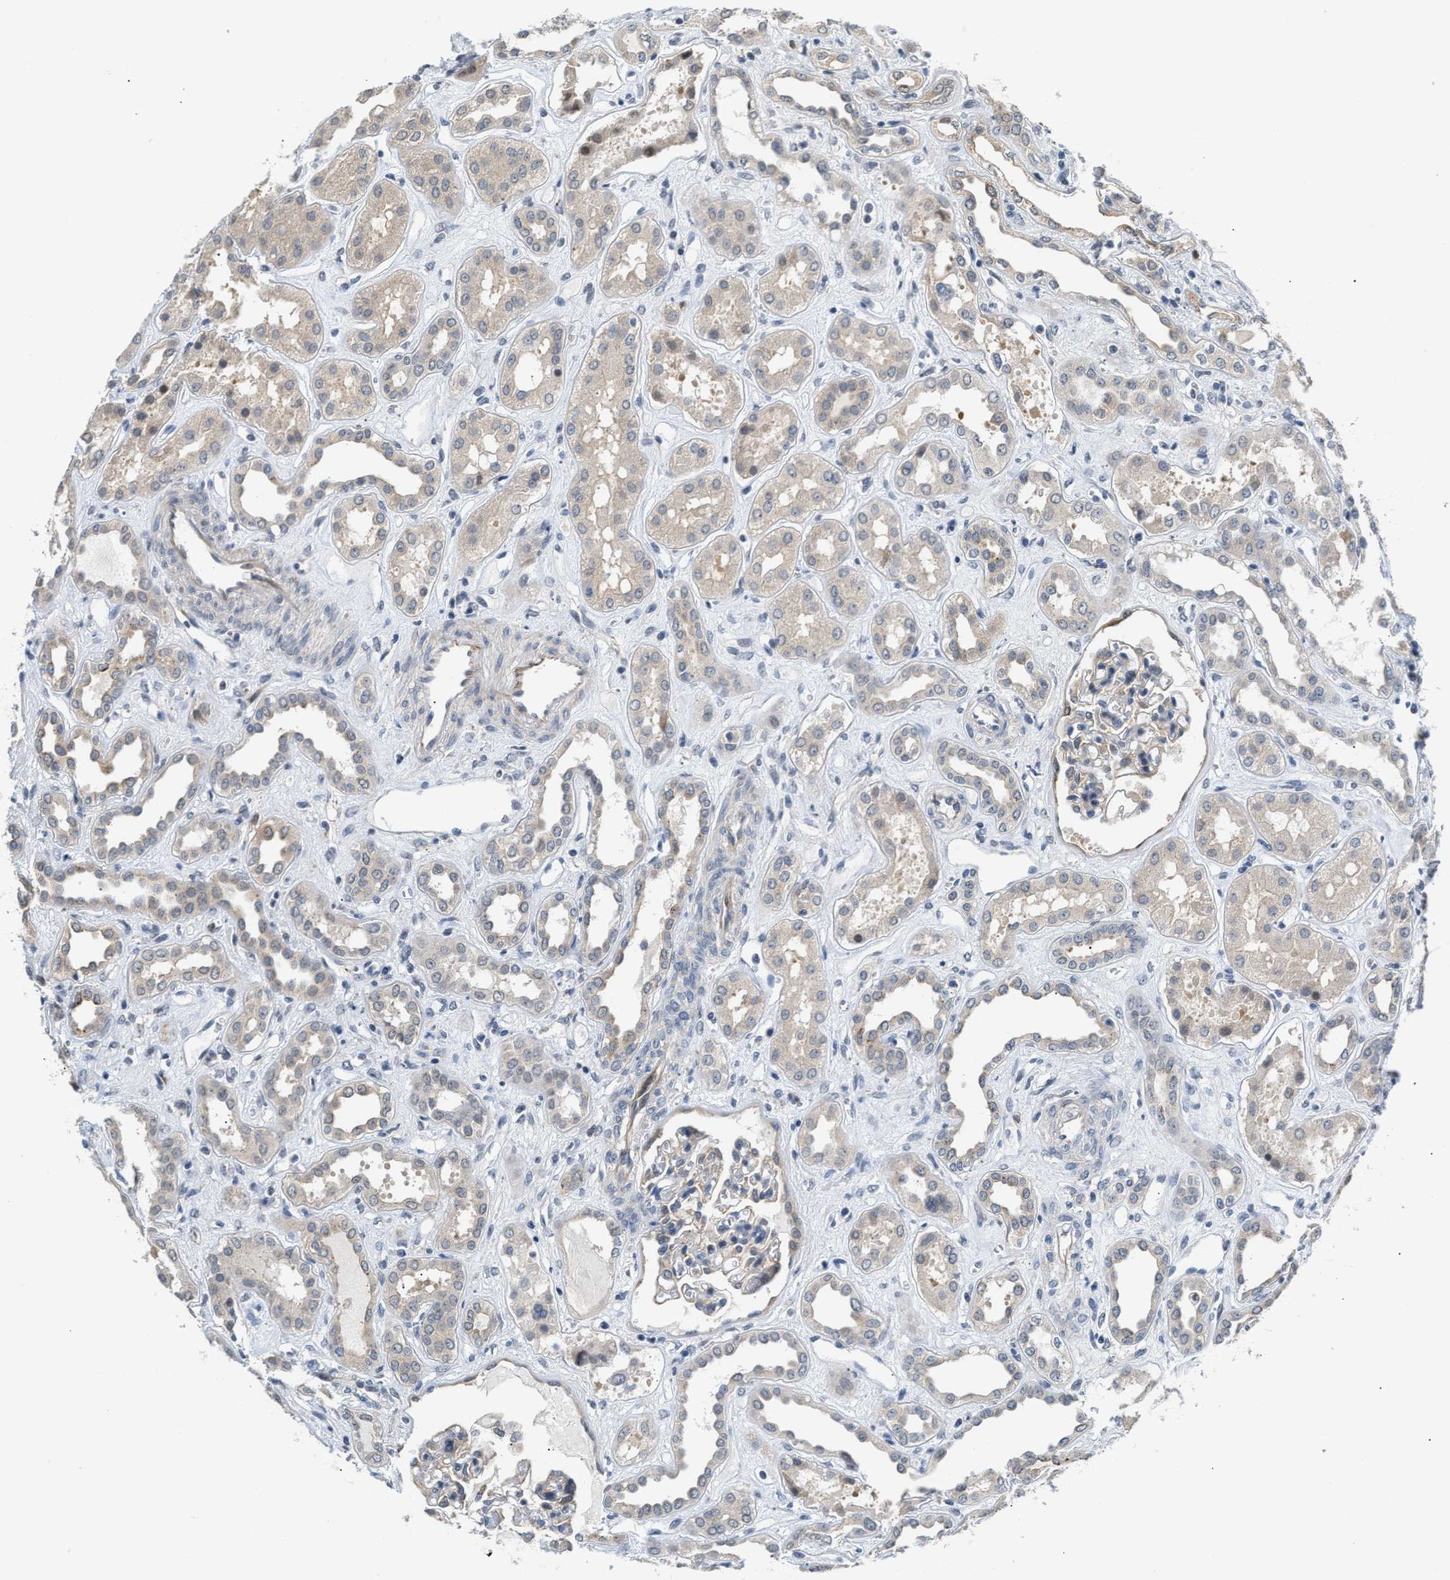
{"staining": {"intensity": "negative", "quantity": "none", "location": "none"}, "tissue": "kidney", "cell_type": "Cells in glomeruli", "image_type": "normal", "snomed": [{"axis": "morphology", "description": "Normal tissue, NOS"}, {"axis": "topography", "description": "Kidney"}], "caption": "Image shows no significant protein positivity in cells in glomeruli of unremarkable kidney. (Immunohistochemistry, brightfield microscopy, high magnification).", "gene": "PPM1H", "patient": {"sex": "male", "age": 59}}